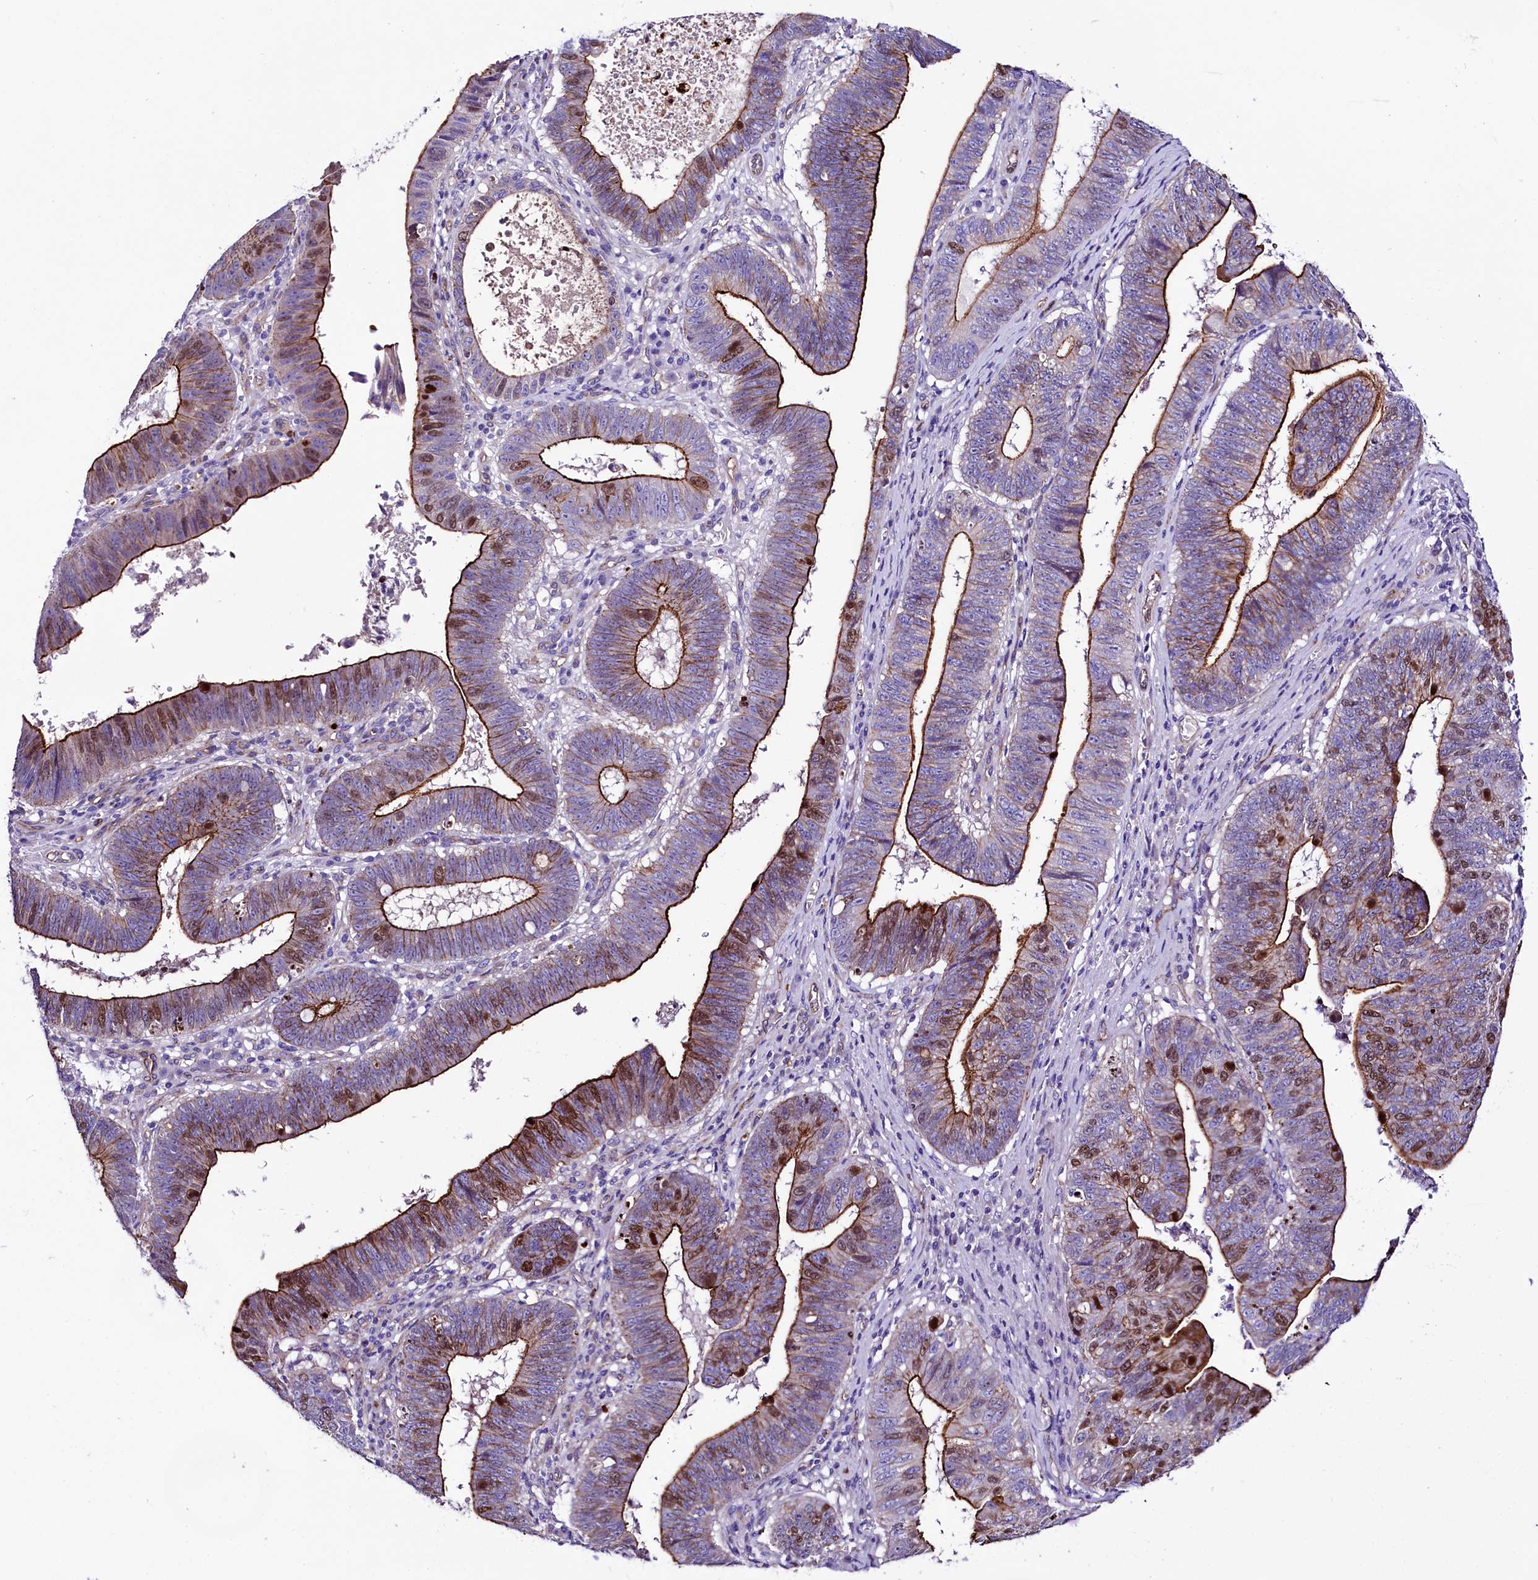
{"staining": {"intensity": "strong", "quantity": "25%-75%", "location": "cytoplasmic/membranous"}, "tissue": "stomach cancer", "cell_type": "Tumor cells", "image_type": "cancer", "snomed": [{"axis": "morphology", "description": "Adenocarcinoma, NOS"}, {"axis": "topography", "description": "Stomach"}], "caption": "Immunohistochemistry (IHC) (DAB (3,3'-diaminobenzidine)) staining of human stomach adenocarcinoma reveals strong cytoplasmic/membranous protein expression in about 25%-75% of tumor cells.", "gene": "SLF1", "patient": {"sex": "male", "age": 59}}